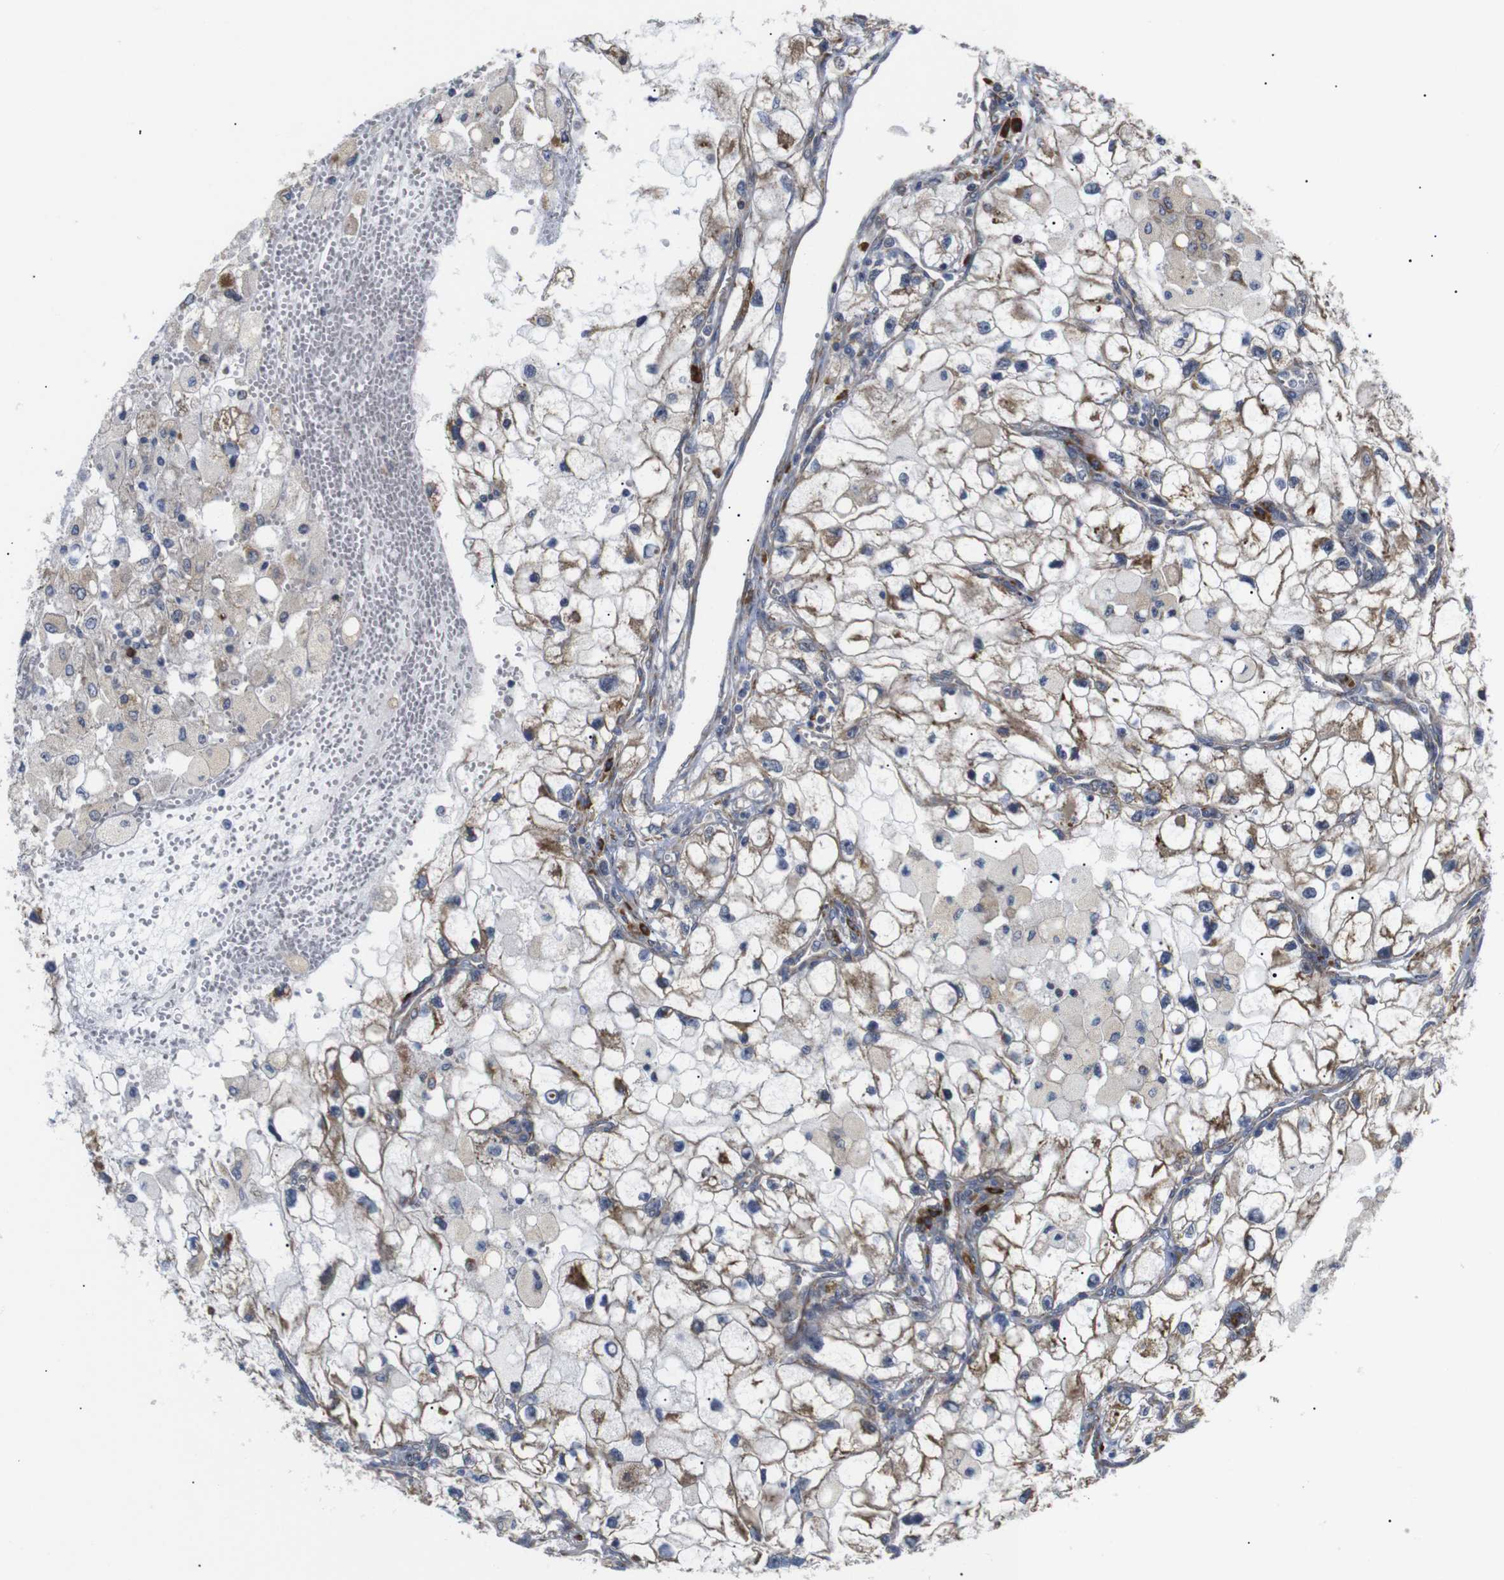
{"staining": {"intensity": "moderate", "quantity": "25%-75%", "location": "cytoplasmic/membranous"}, "tissue": "renal cancer", "cell_type": "Tumor cells", "image_type": "cancer", "snomed": [{"axis": "morphology", "description": "Adenocarcinoma, NOS"}, {"axis": "topography", "description": "Kidney"}], "caption": "Protein staining of adenocarcinoma (renal) tissue shows moderate cytoplasmic/membranous expression in approximately 25%-75% of tumor cells. The staining was performed using DAB to visualize the protein expression in brown, while the nuclei were stained in blue with hematoxylin (Magnification: 20x).", "gene": "KANK4", "patient": {"sex": "female", "age": 70}}